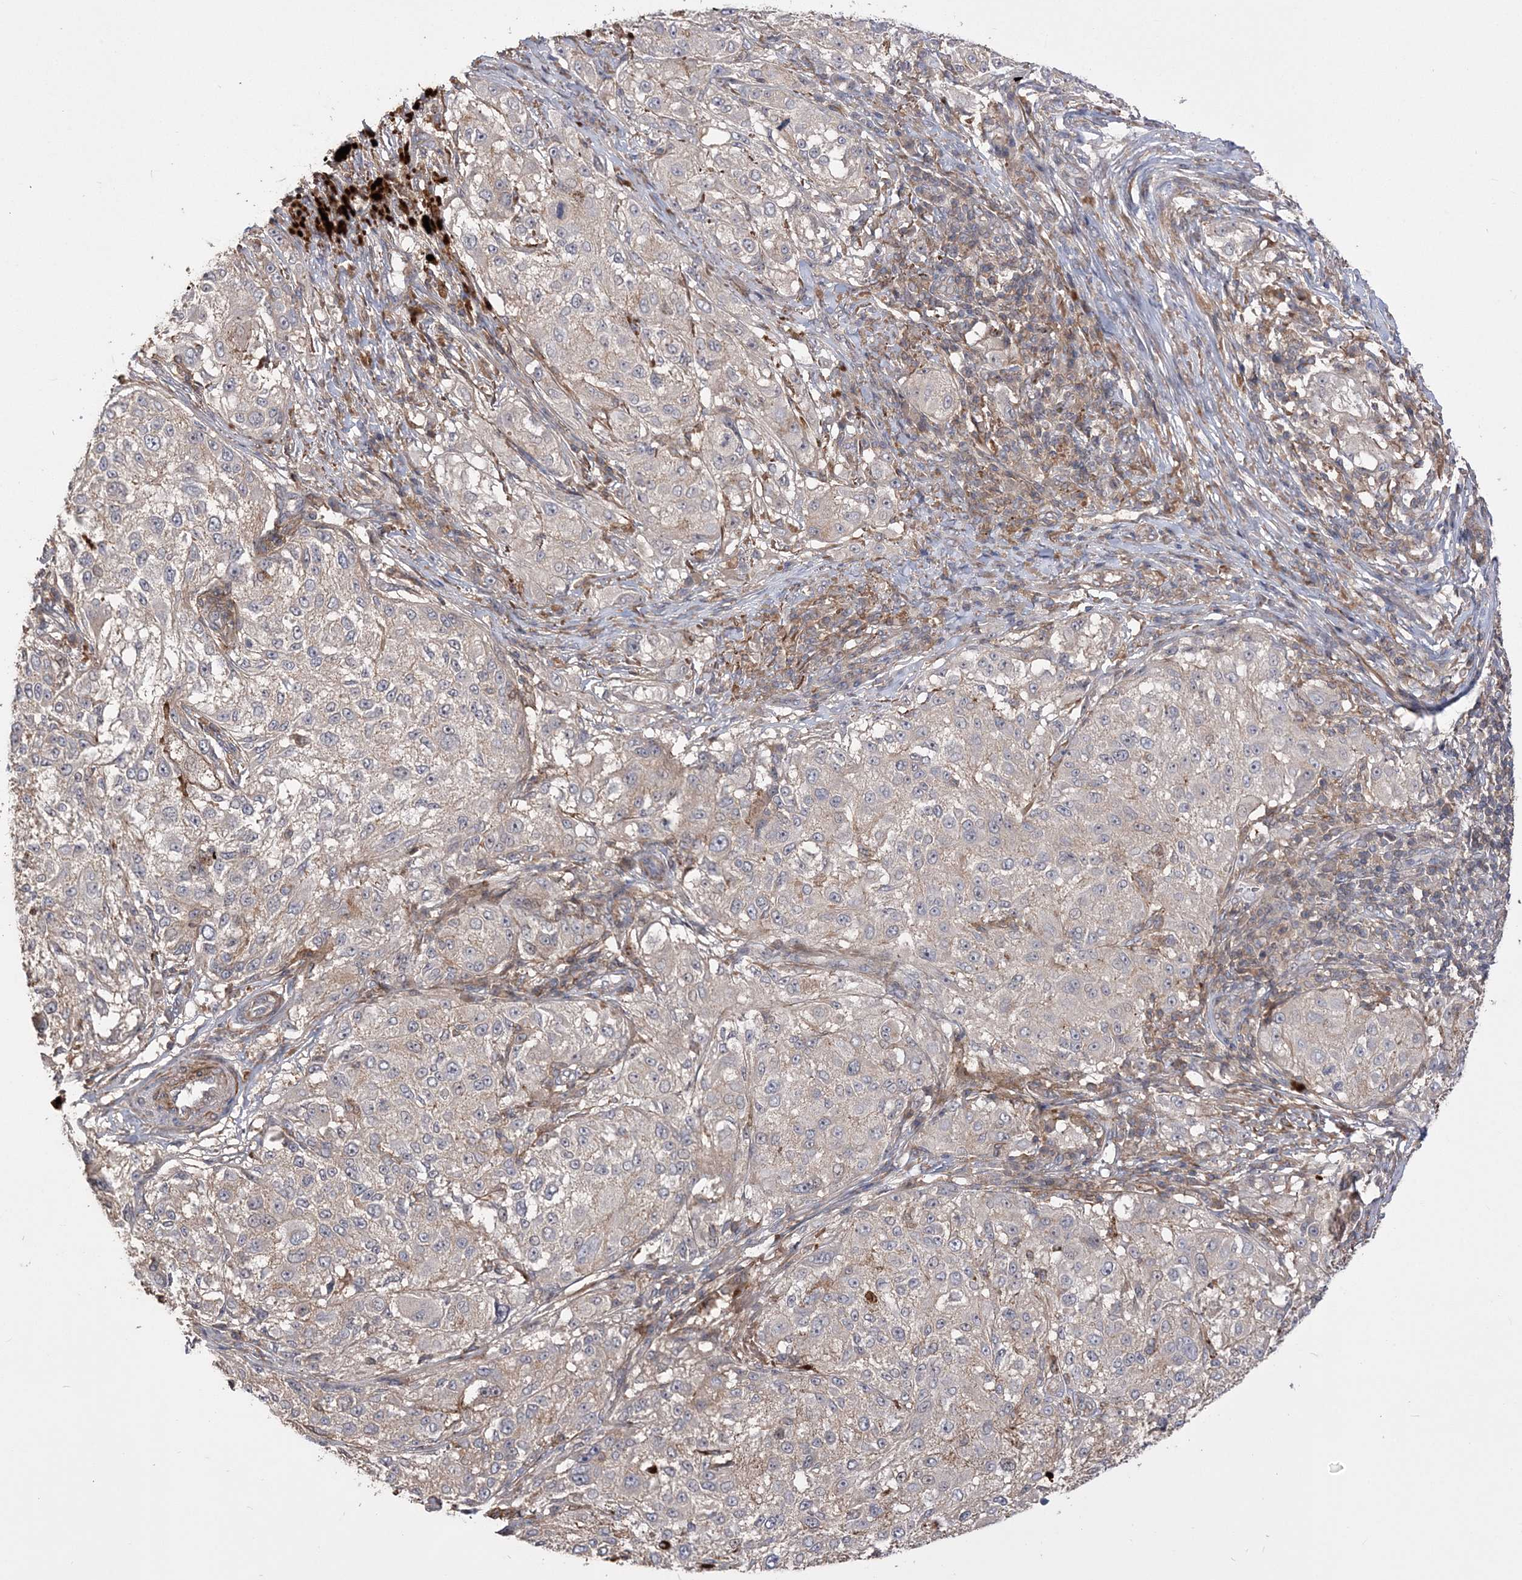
{"staining": {"intensity": "negative", "quantity": "none", "location": "none"}, "tissue": "melanoma", "cell_type": "Tumor cells", "image_type": "cancer", "snomed": [{"axis": "morphology", "description": "Necrosis, NOS"}, {"axis": "morphology", "description": "Malignant melanoma, NOS"}, {"axis": "topography", "description": "Skin"}], "caption": "Micrograph shows no significant protein positivity in tumor cells of melanoma. The staining was performed using DAB (3,3'-diaminobenzidine) to visualize the protein expression in brown, while the nuclei were stained in blue with hematoxylin (Magnification: 20x).", "gene": "SLFN14", "patient": {"sex": "female", "age": 87}}